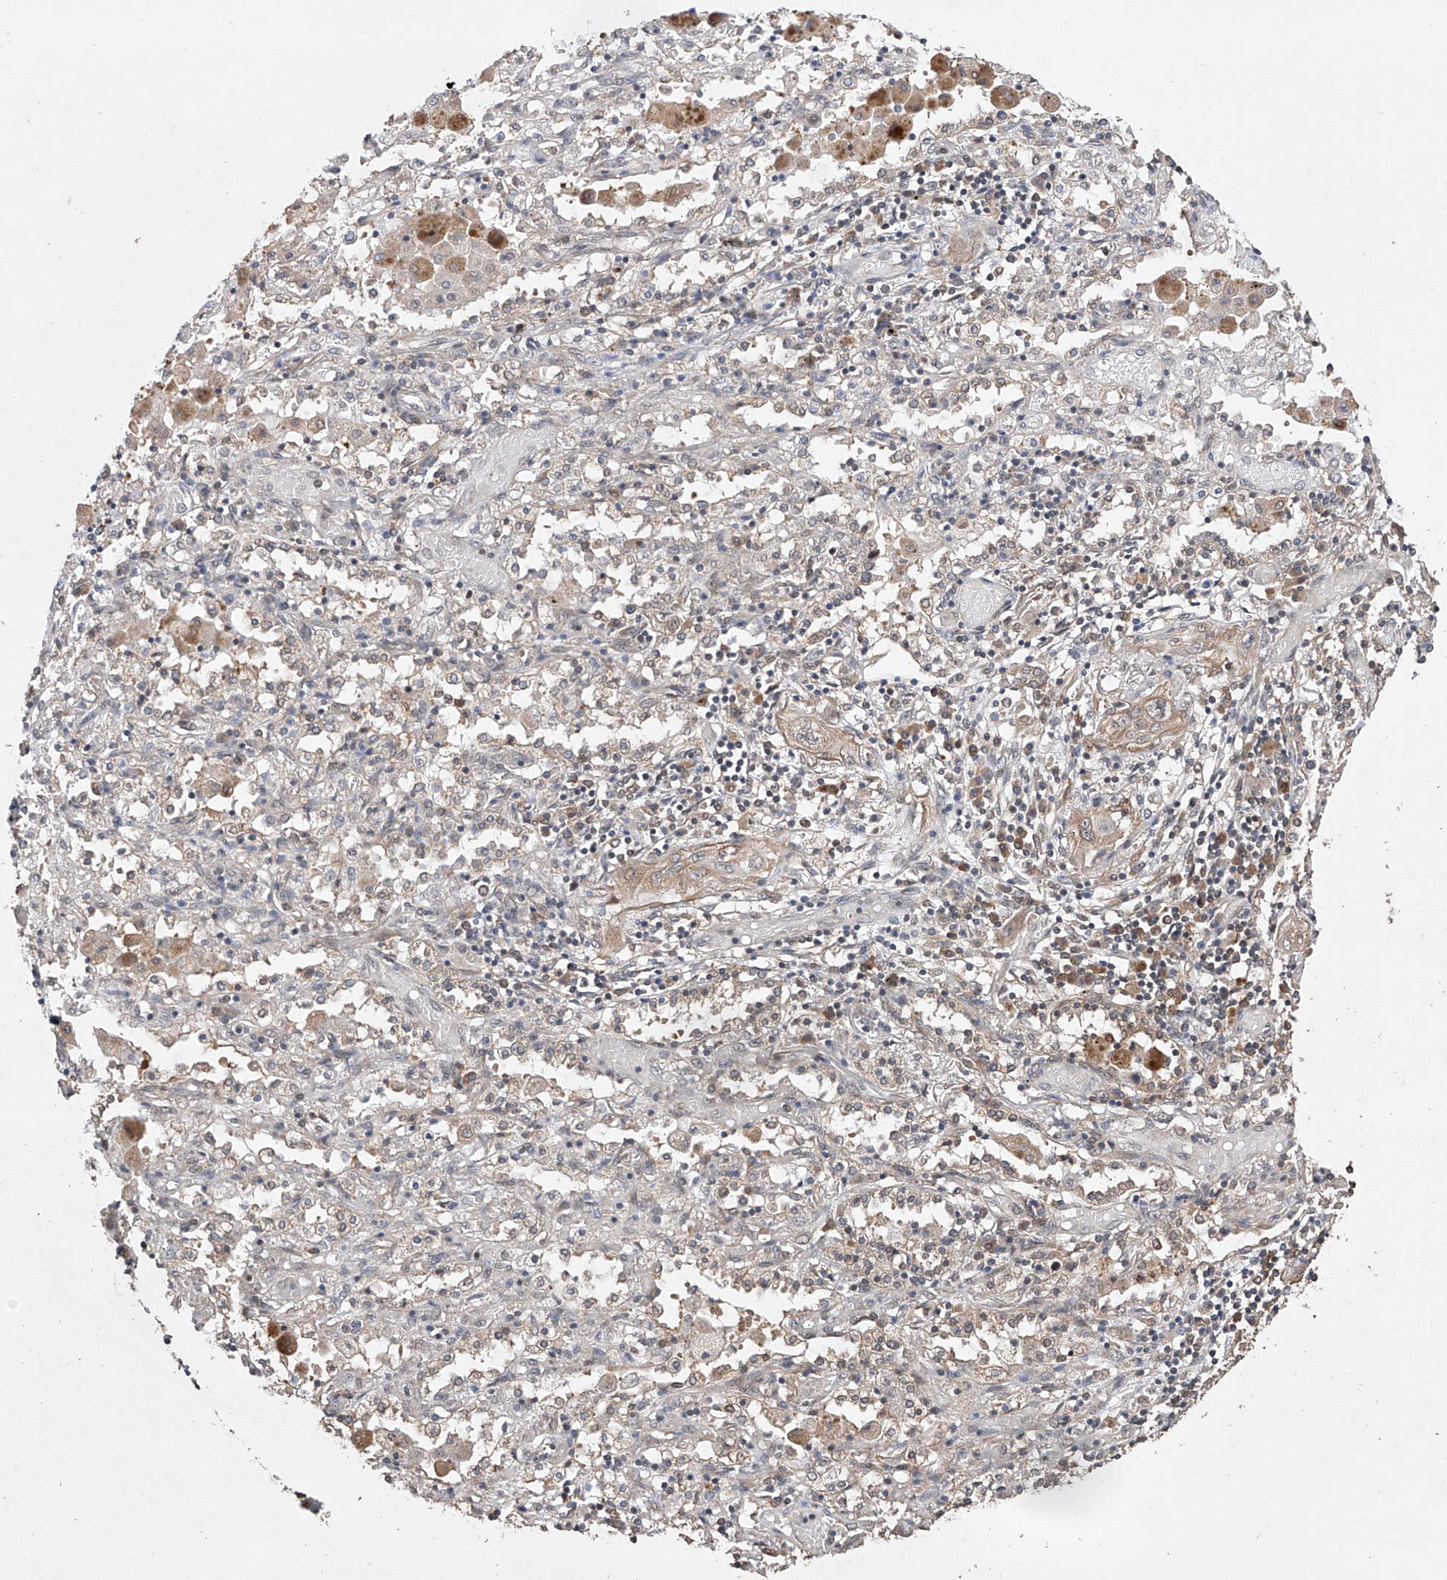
{"staining": {"intensity": "weak", "quantity": "25%-75%", "location": "cytoplasmic/membranous"}, "tissue": "lung cancer", "cell_type": "Tumor cells", "image_type": "cancer", "snomed": [{"axis": "morphology", "description": "Squamous cell carcinoma, NOS"}, {"axis": "topography", "description": "Lung"}], "caption": "A brown stain shows weak cytoplasmic/membranous positivity of a protein in lung squamous cell carcinoma tumor cells.", "gene": "LURAP1", "patient": {"sex": "female", "age": 47}}